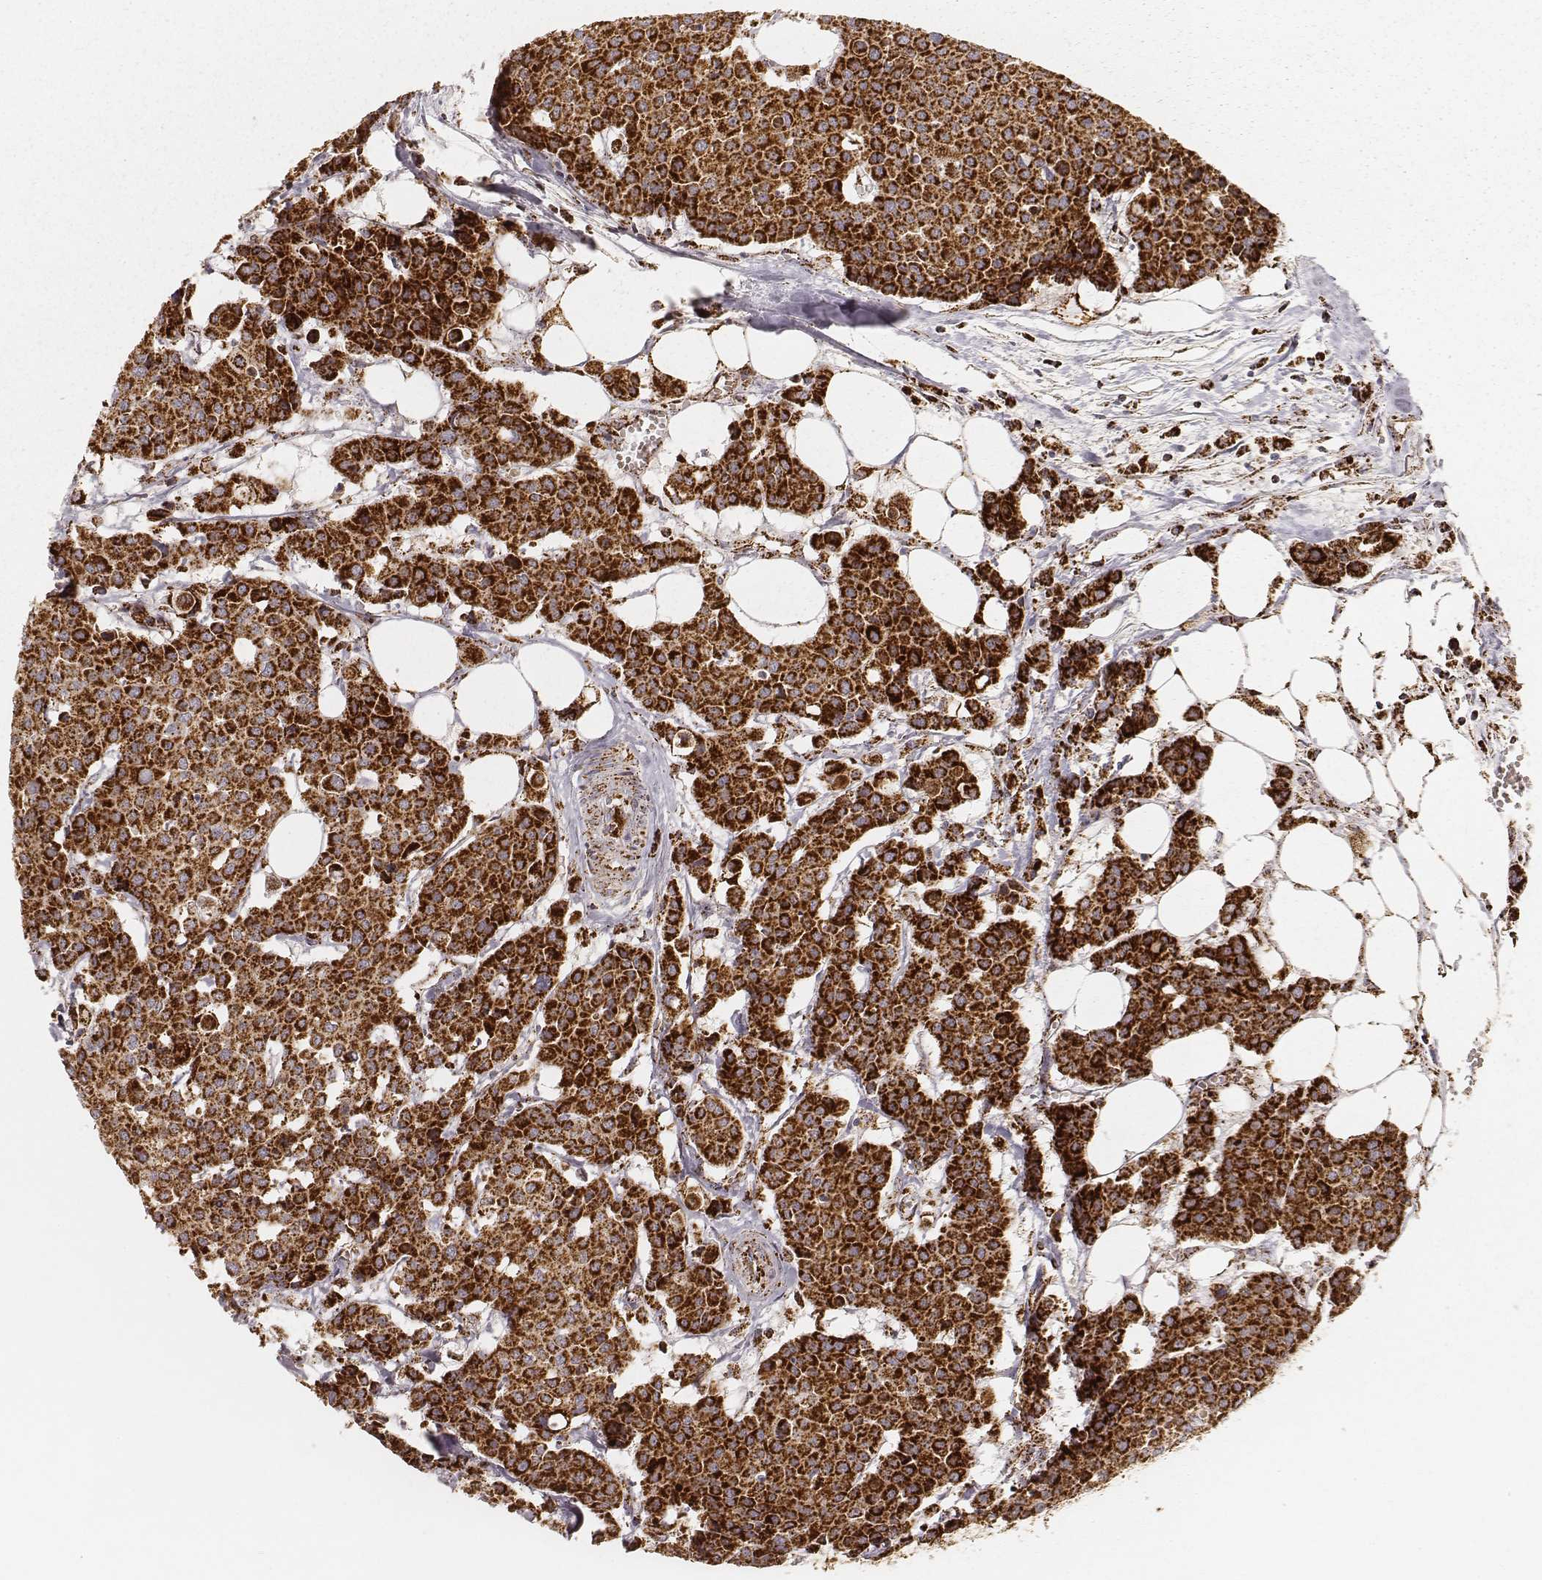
{"staining": {"intensity": "strong", "quantity": ">75%", "location": "cytoplasmic/membranous"}, "tissue": "carcinoid", "cell_type": "Tumor cells", "image_type": "cancer", "snomed": [{"axis": "morphology", "description": "Carcinoid, malignant, NOS"}, {"axis": "topography", "description": "Colon"}], "caption": "Immunohistochemical staining of human carcinoid demonstrates high levels of strong cytoplasmic/membranous positivity in approximately >75% of tumor cells. (Stains: DAB (3,3'-diaminobenzidine) in brown, nuclei in blue, Microscopy: brightfield microscopy at high magnification).", "gene": "CS", "patient": {"sex": "male", "age": 81}}